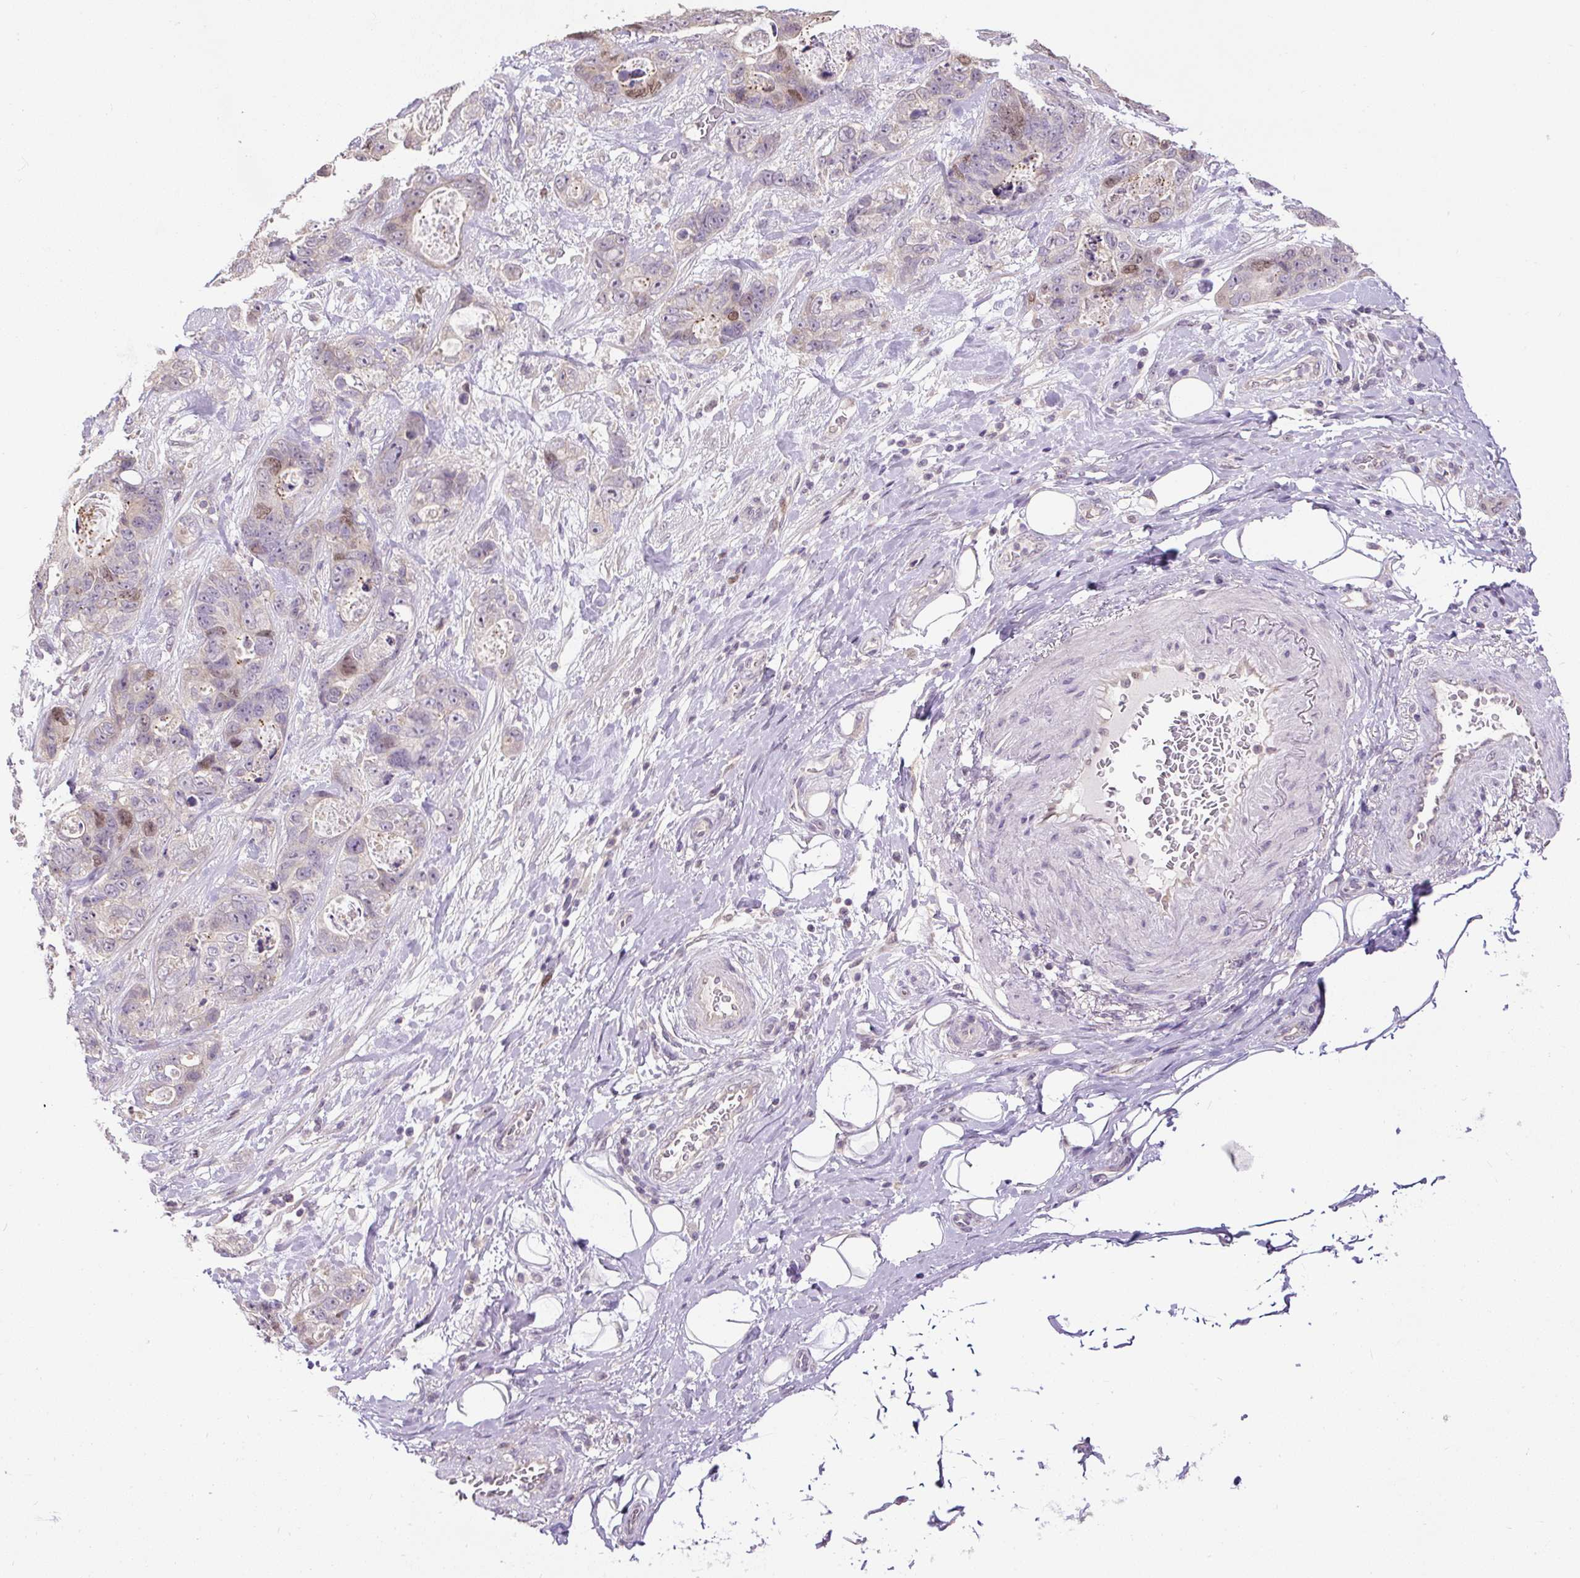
{"staining": {"intensity": "moderate", "quantity": "<25%", "location": "nuclear"}, "tissue": "stomach cancer", "cell_type": "Tumor cells", "image_type": "cancer", "snomed": [{"axis": "morphology", "description": "Normal tissue, NOS"}, {"axis": "morphology", "description": "Adenocarcinoma, NOS"}, {"axis": "topography", "description": "Stomach"}], "caption": "Brown immunohistochemical staining in human adenocarcinoma (stomach) shows moderate nuclear positivity in approximately <25% of tumor cells. (Brightfield microscopy of DAB IHC at high magnification).", "gene": "RACGAP1", "patient": {"sex": "female", "age": 89}}